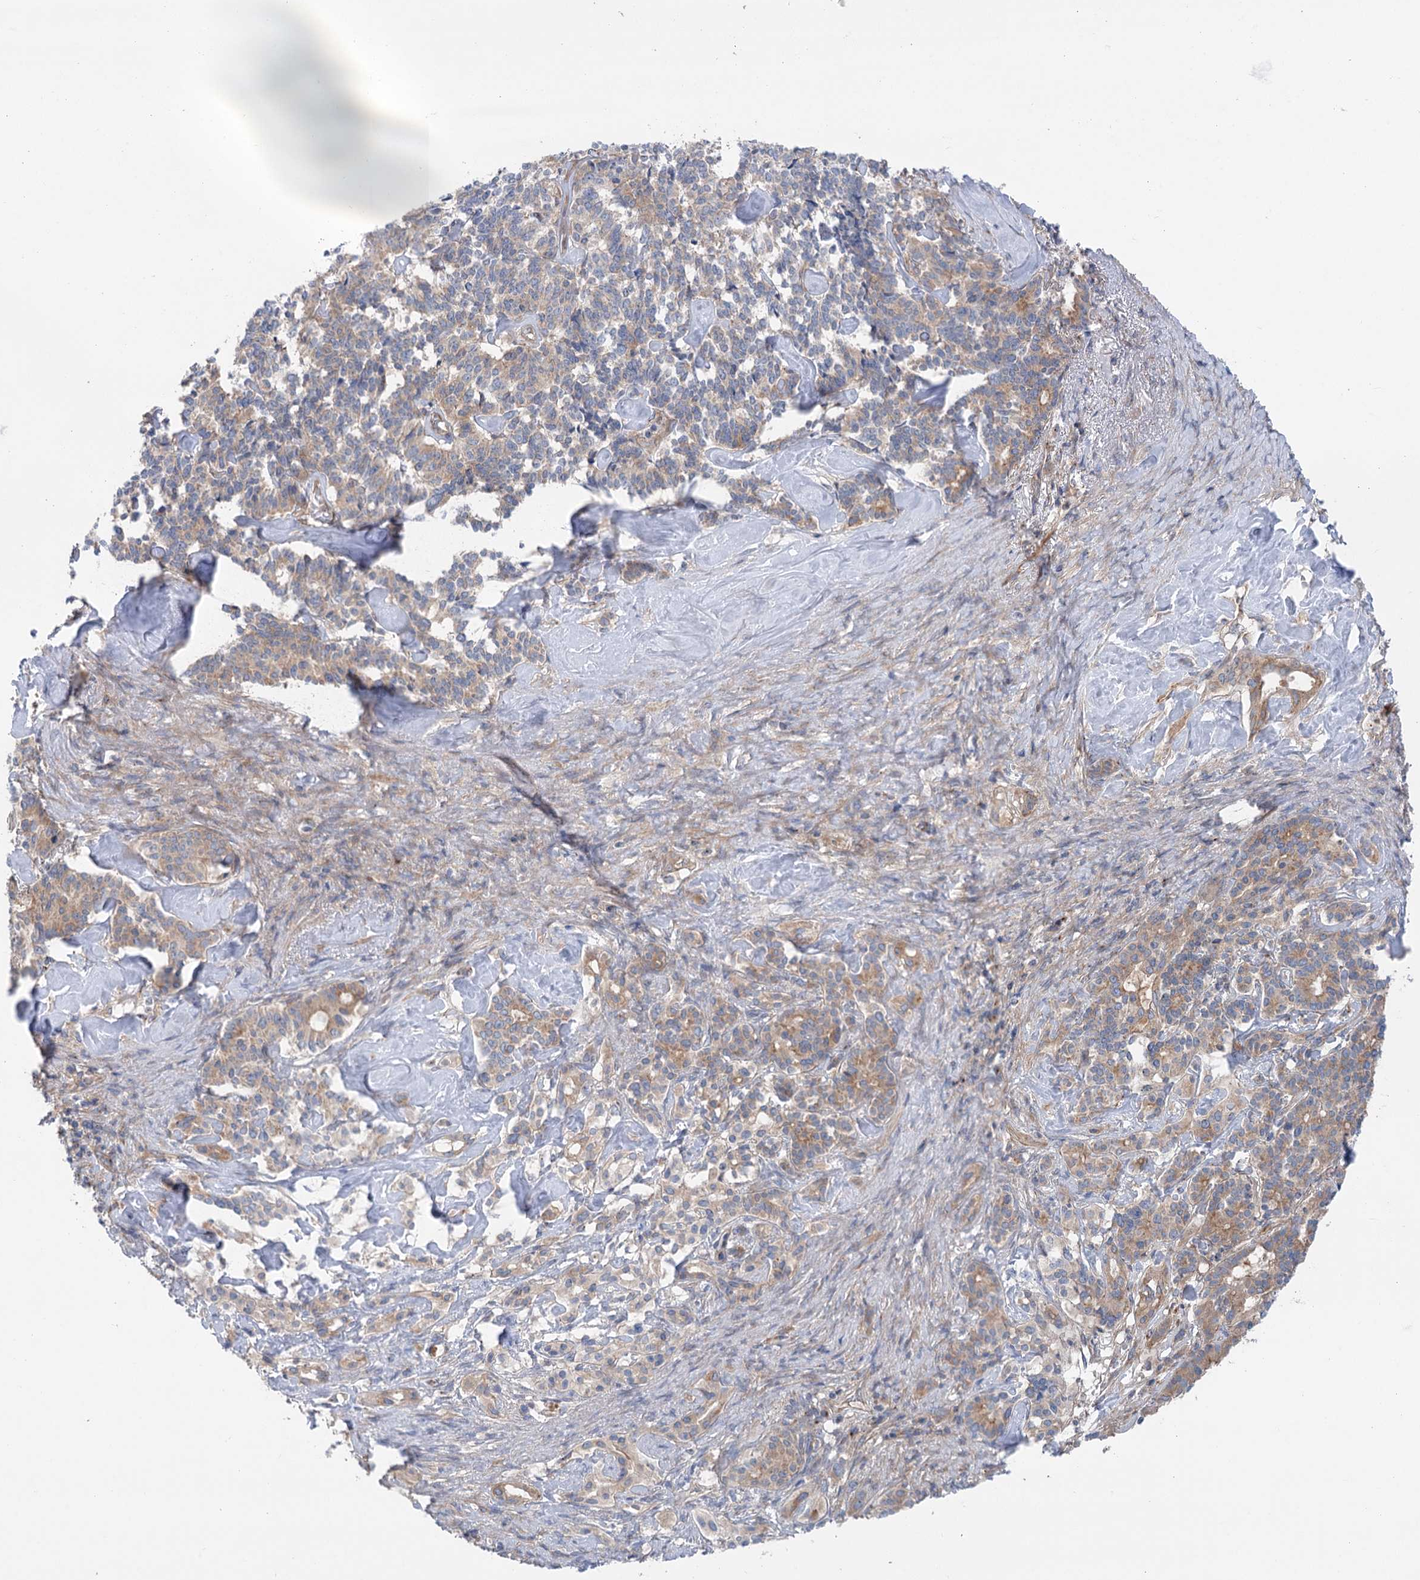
{"staining": {"intensity": "moderate", "quantity": "25%-75%", "location": "cytoplasmic/membranous"}, "tissue": "pancreatic cancer", "cell_type": "Tumor cells", "image_type": "cancer", "snomed": [{"axis": "morphology", "description": "Adenocarcinoma, NOS"}, {"axis": "topography", "description": "Pancreas"}], "caption": "About 25%-75% of tumor cells in pancreatic cancer (adenocarcinoma) exhibit moderate cytoplasmic/membranous protein expression as visualized by brown immunohistochemical staining.", "gene": "SCN11A", "patient": {"sex": "female", "age": 74}}